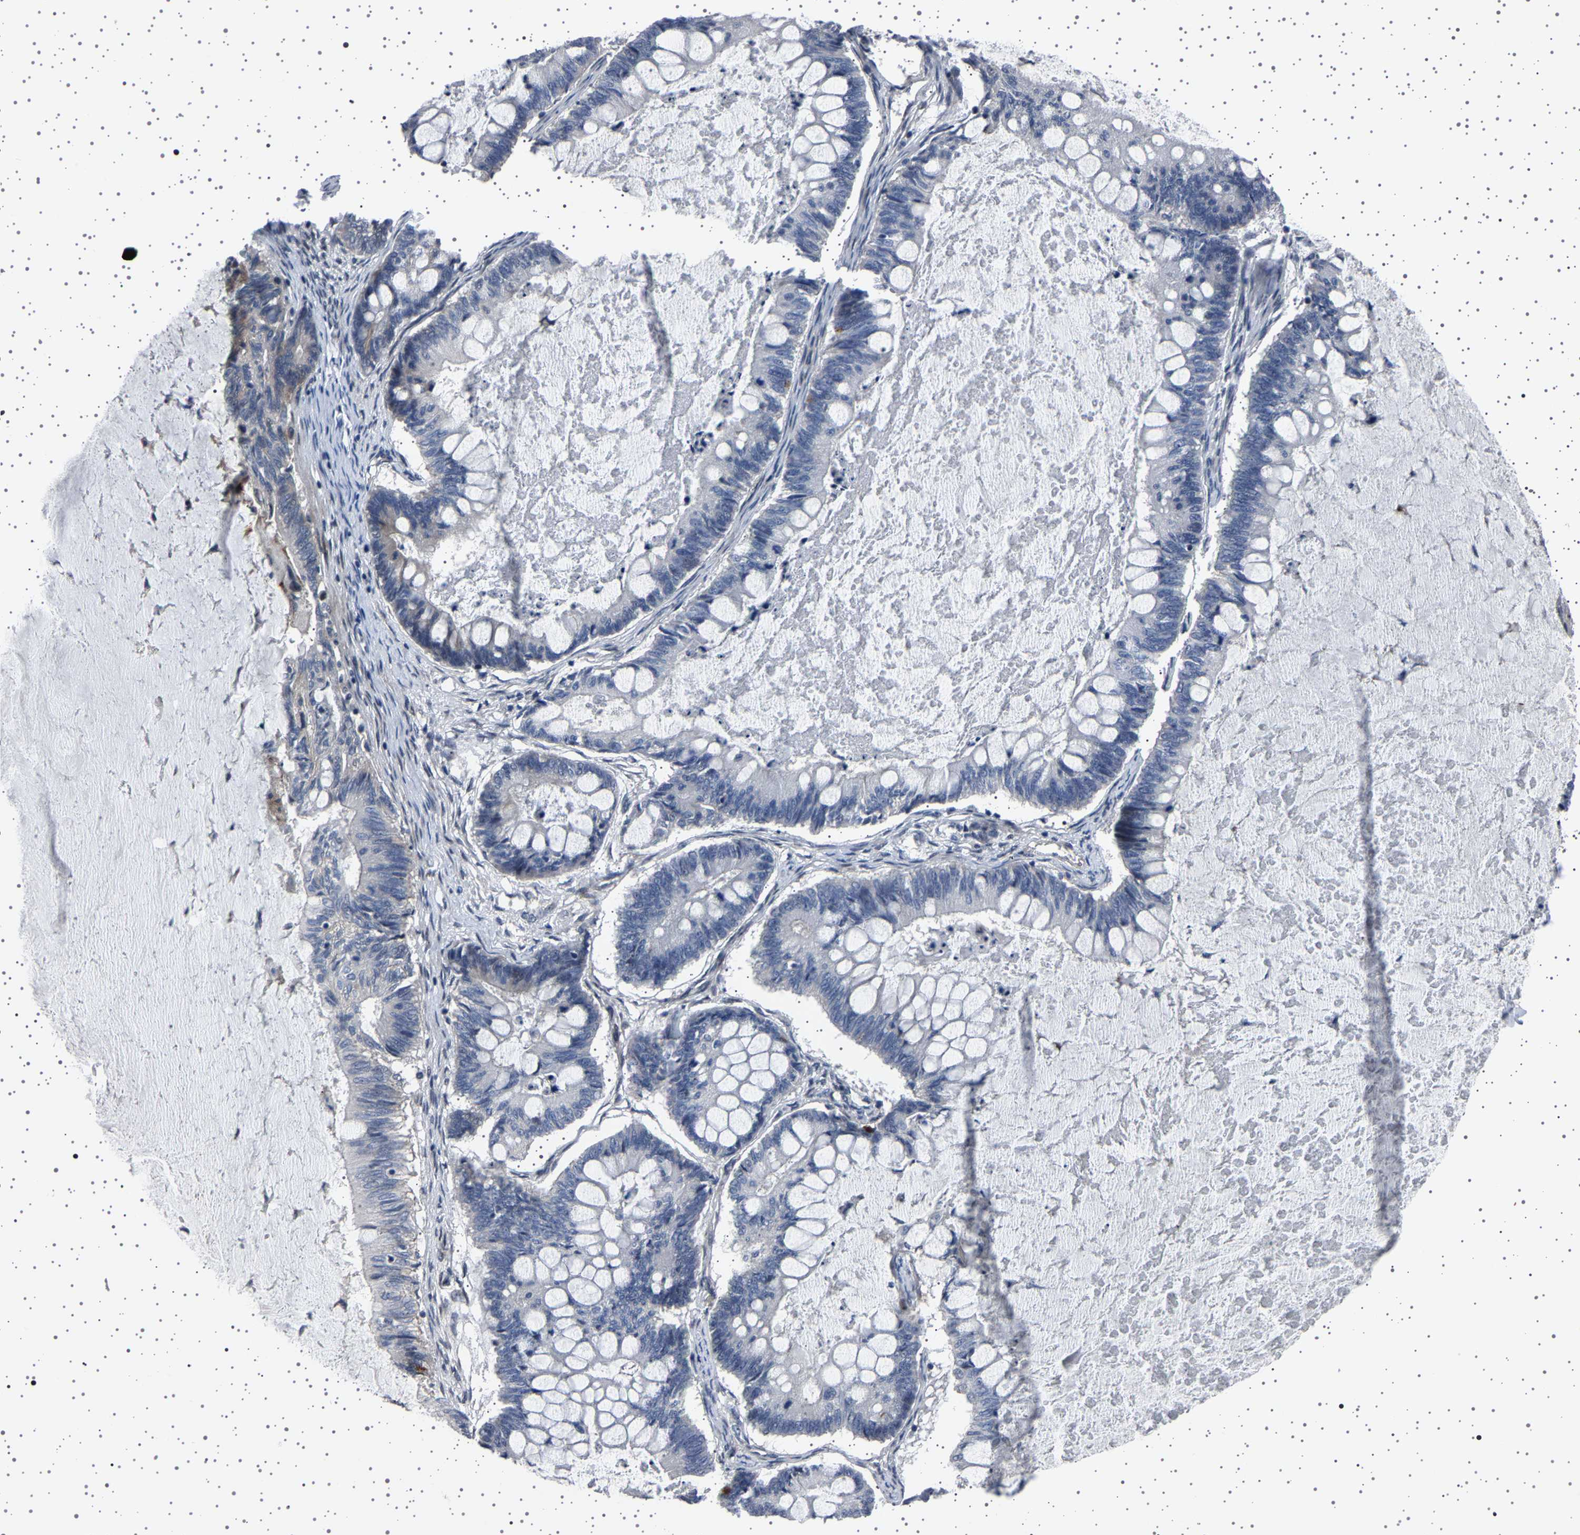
{"staining": {"intensity": "negative", "quantity": "none", "location": "none"}, "tissue": "ovarian cancer", "cell_type": "Tumor cells", "image_type": "cancer", "snomed": [{"axis": "morphology", "description": "Cystadenocarcinoma, mucinous, NOS"}, {"axis": "topography", "description": "Ovary"}], "caption": "A histopathology image of ovarian cancer (mucinous cystadenocarcinoma) stained for a protein reveals no brown staining in tumor cells.", "gene": "PAK5", "patient": {"sex": "female", "age": 61}}